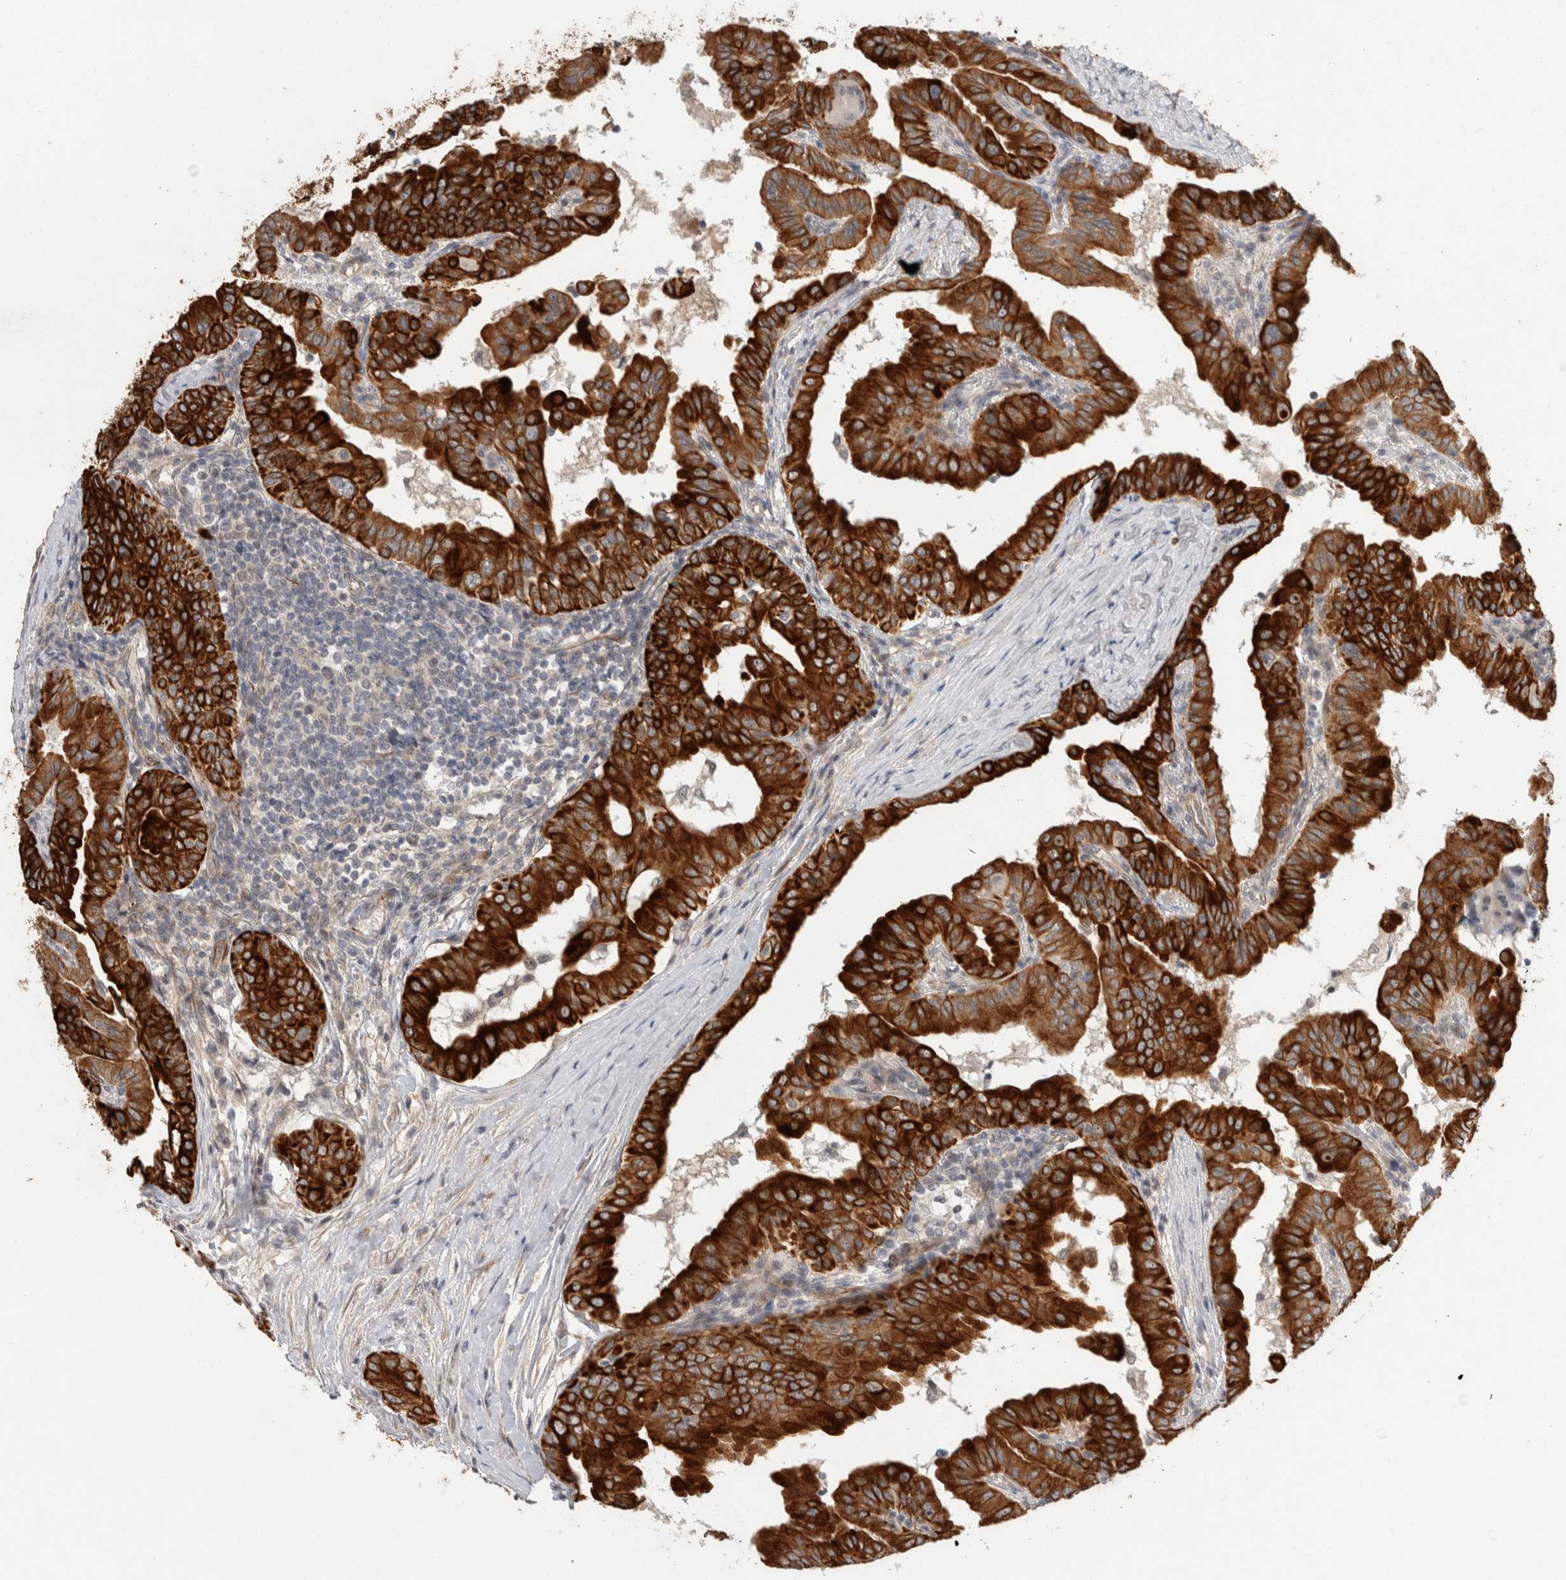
{"staining": {"intensity": "strong", "quantity": ">75%", "location": "cytoplasmic/membranous"}, "tissue": "thyroid cancer", "cell_type": "Tumor cells", "image_type": "cancer", "snomed": [{"axis": "morphology", "description": "Papillary adenocarcinoma, NOS"}, {"axis": "topography", "description": "Thyroid gland"}], "caption": "Human thyroid cancer (papillary adenocarcinoma) stained with a protein marker exhibits strong staining in tumor cells.", "gene": "CRISPLD1", "patient": {"sex": "male", "age": 33}}